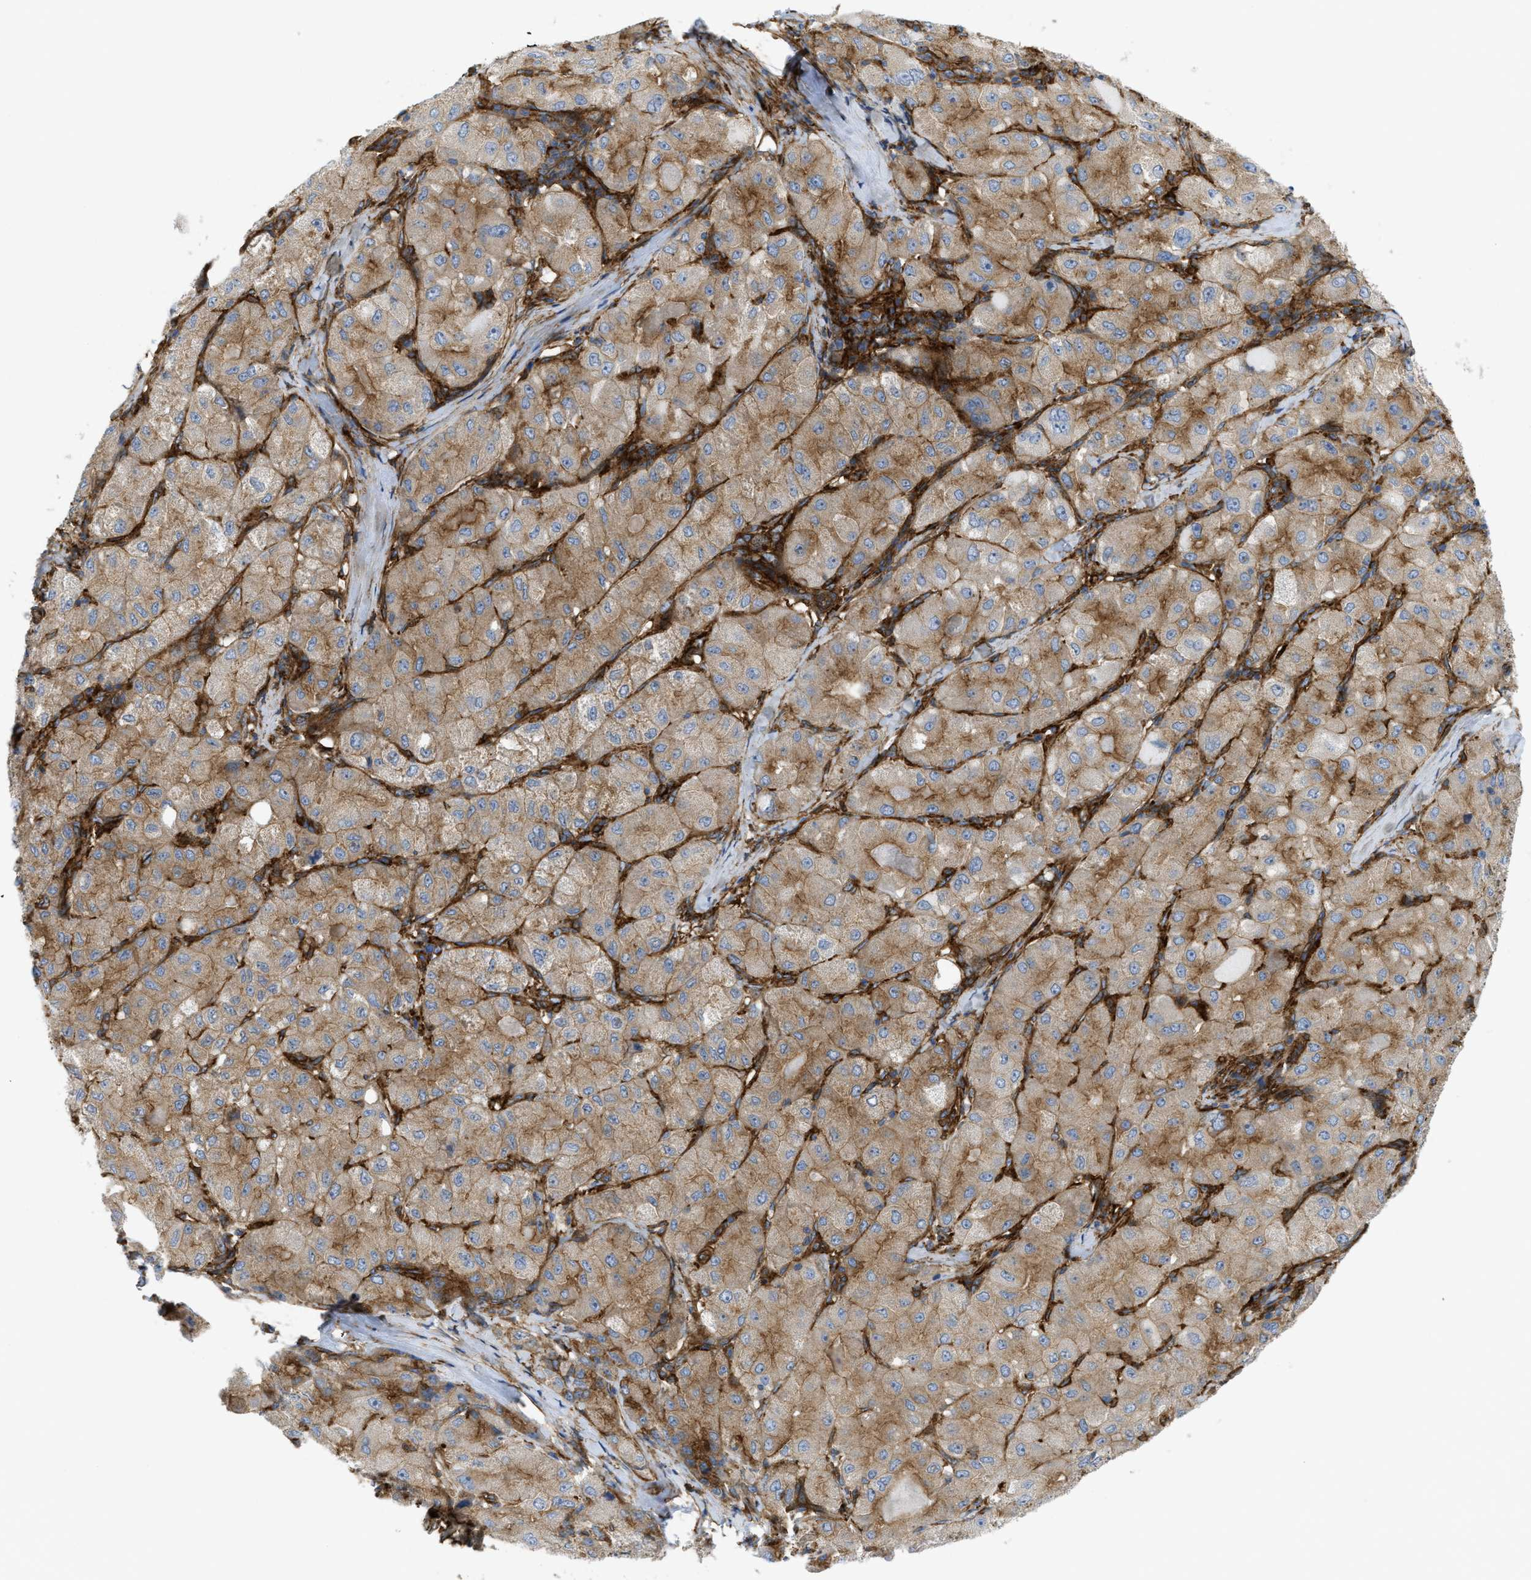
{"staining": {"intensity": "moderate", "quantity": ">75%", "location": "cytoplasmic/membranous"}, "tissue": "liver cancer", "cell_type": "Tumor cells", "image_type": "cancer", "snomed": [{"axis": "morphology", "description": "Carcinoma, Hepatocellular, NOS"}, {"axis": "topography", "description": "Liver"}], "caption": "Immunohistochemical staining of human liver cancer (hepatocellular carcinoma) demonstrates moderate cytoplasmic/membranous protein positivity in approximately >75% of tumor cells.", "gene": "PICALM", "patient": {"sex": "male", "age": 80}}